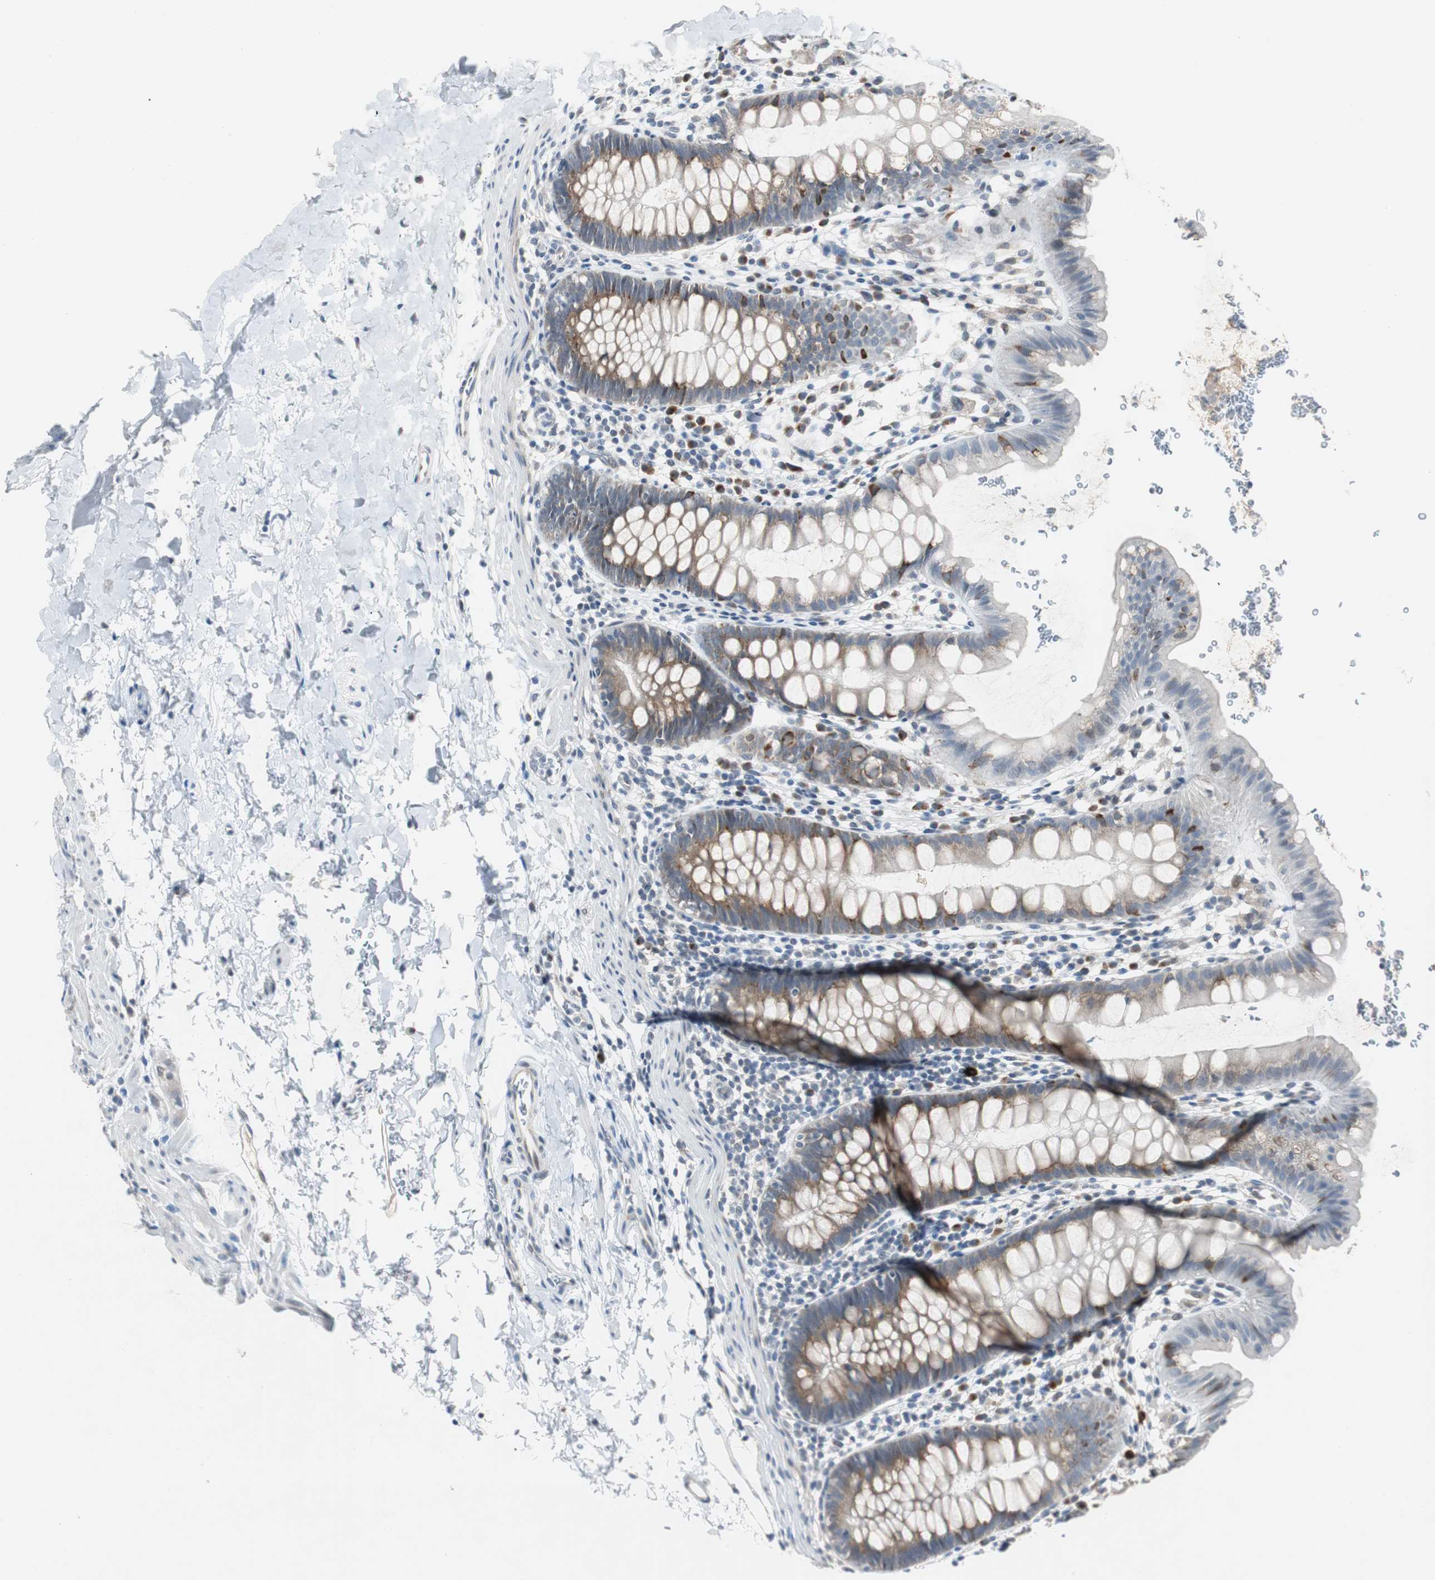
{"staining": {"intensity": "moderate", "quantity": "<25%", "location": "cytoplasmic/membranous"}, "tissue": "rectum", "cell_type": "Glandular cells", "image_type": "normal", "snomed": [{"axis": "morphology", "description": "Normal tissue, NOS"}, {"axis": "topography", "description": "Rectum"}], "caption": "DAB (3,3'-diaminobenzidine) immunohistochemical staining of unremarkable rectum shows moderate cytoplasmic/membranous protein staining in about <25% of glandular cells.", "gene": "SOX30", "patient": {"sex": "female", "age": 24}}